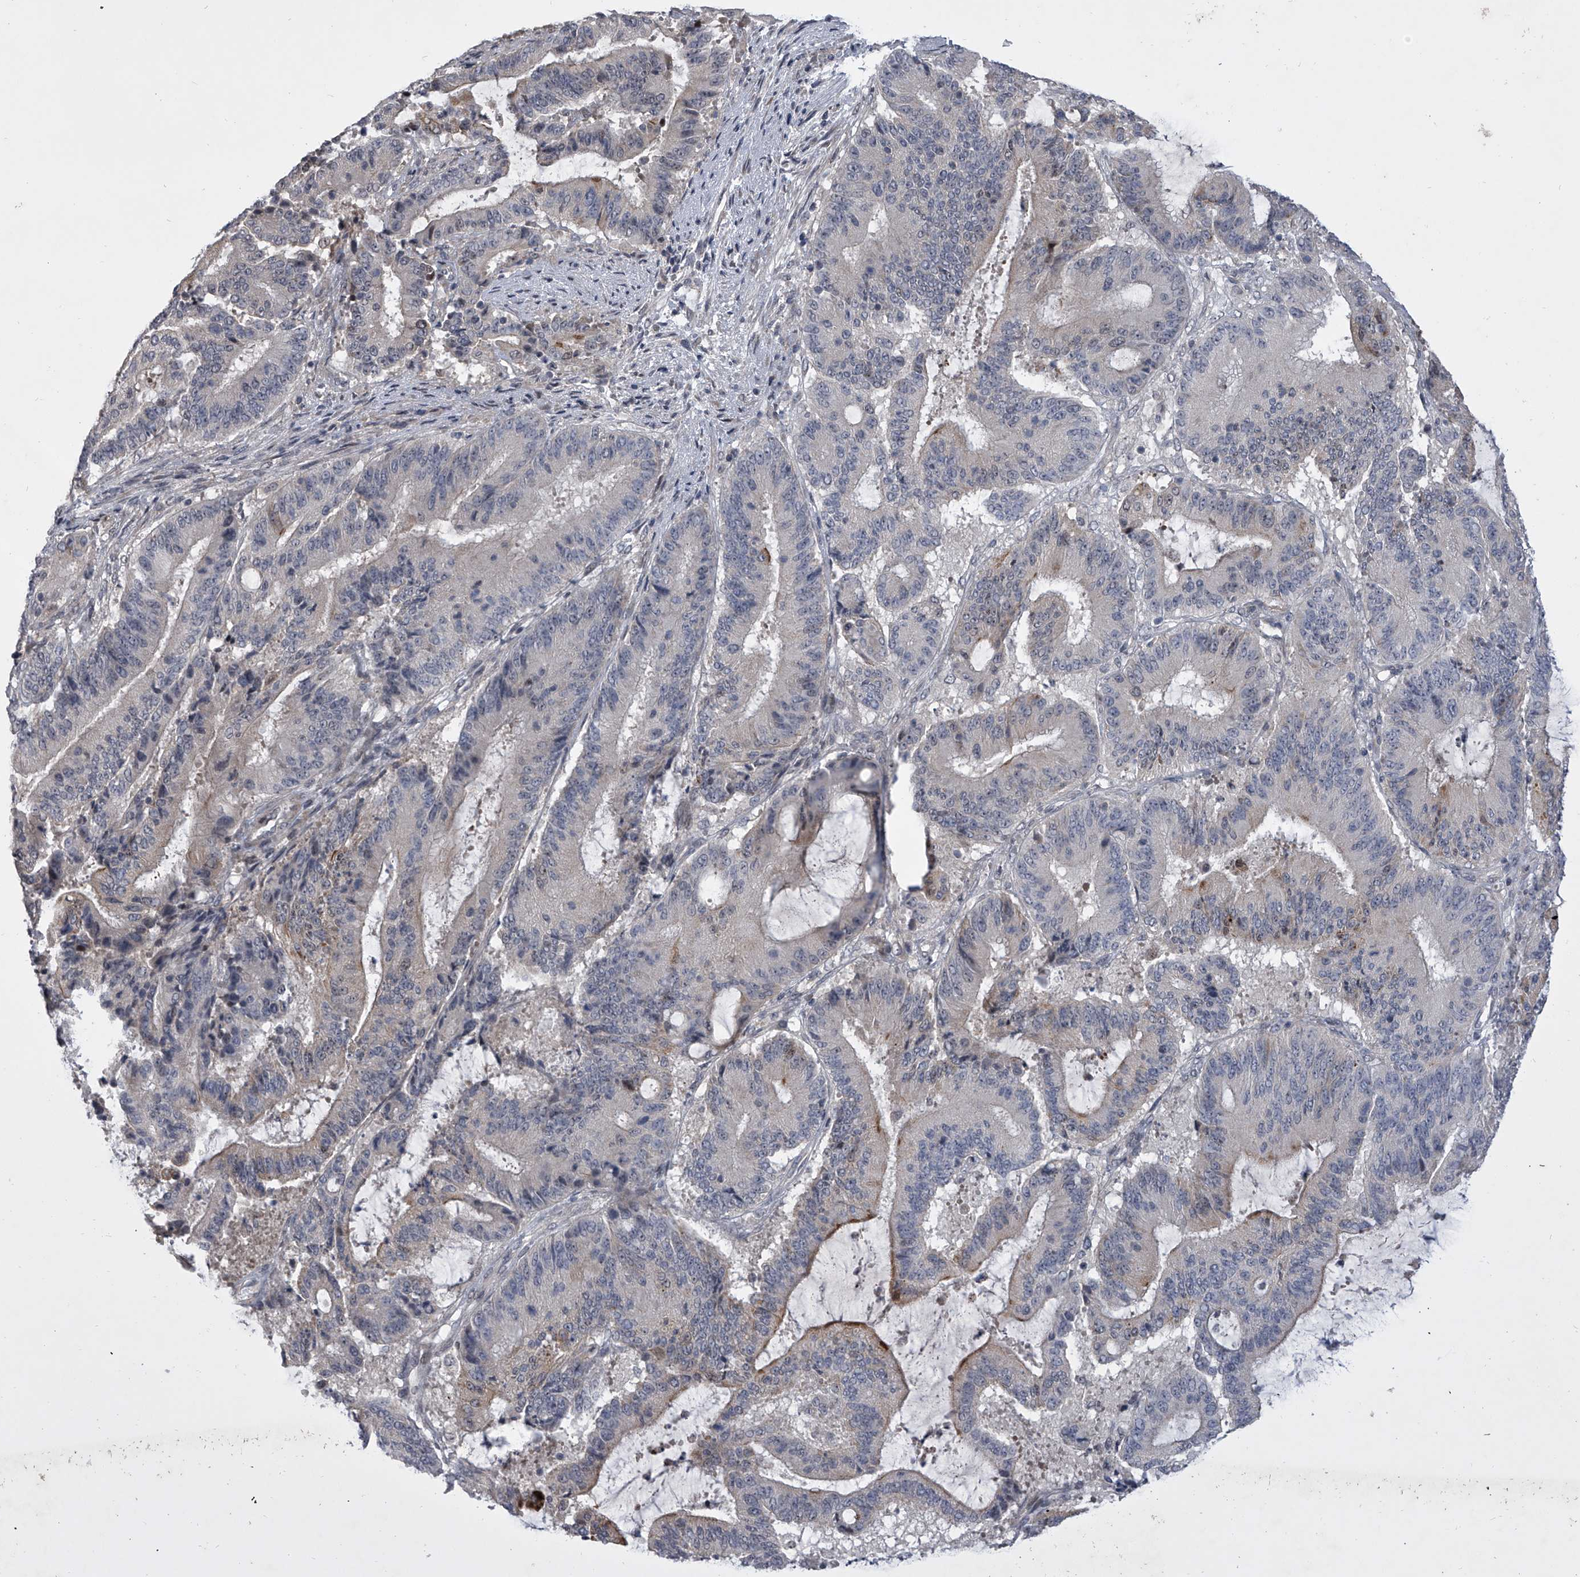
{"staining": {"intensity": "moderate", "quantity": "<25%", "location": "cytoplasmic/membranous"}, "tissue": "liver cancer", "cell_type": "Tumor cells", "image_type": "cancer", "snomed": [{"axis": "morphology", "description": "Normal tissue, NOS"}, {"axis": "morphology", "description": "Cholangiocarcinoma"}, {"axis": "topography", "description": "Liver"}, {"axis": "topography", "description": "Peripheral nerve tissue"}], "caption": "Liver cholangiocarcinoma tissue reveals moderate cytoplasmic/membranous positivity in about <25% of tumor cells, visualized by immunohistochemistry. (DAB (3,3'-diaminobenzidine) IHC with brightfield microscopy, high magnification).", "gene": "HEATR6", "patient": {"sex": "female", "age": 73}}